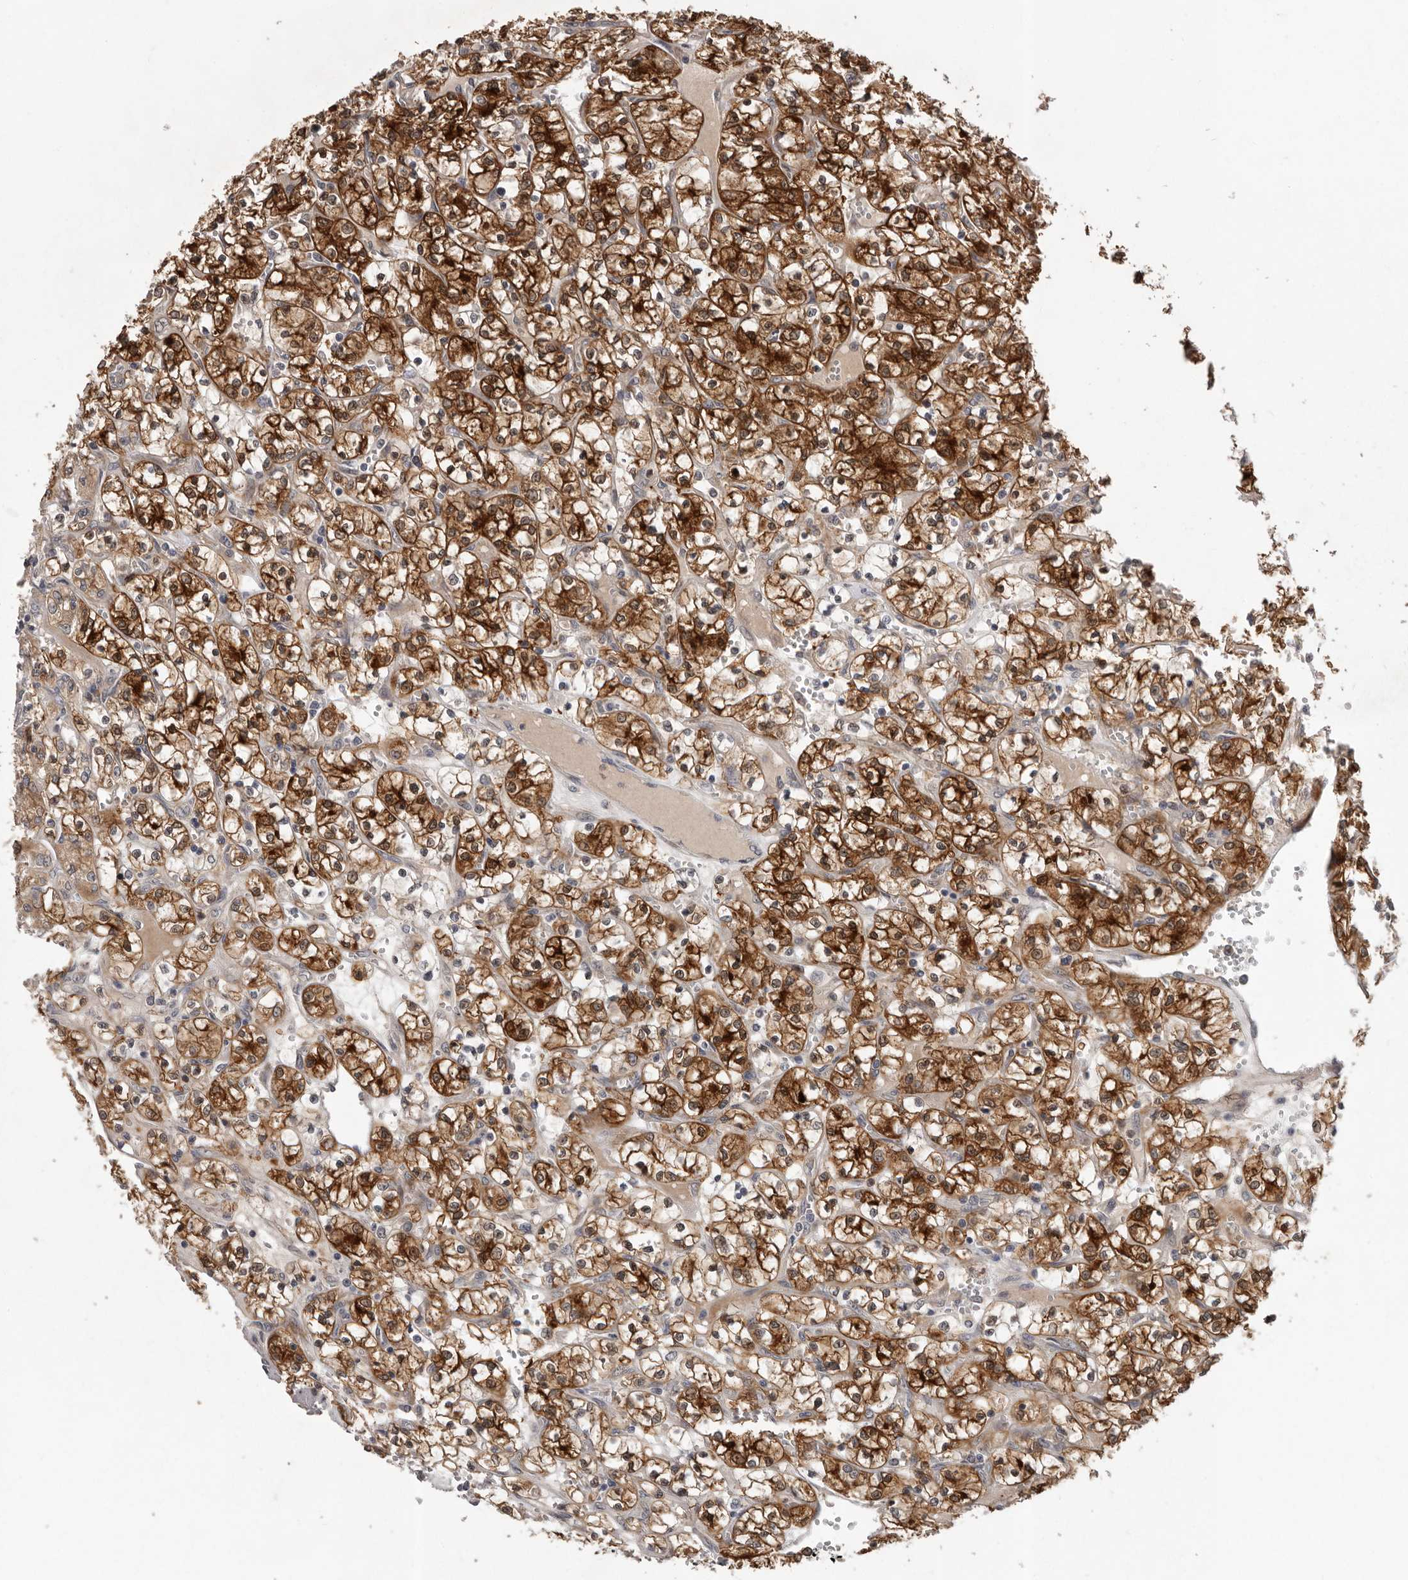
{"staining": {"intensity": "strong", "quantity": ">75%", "location": "cytoplasmic/membranous"}, "tissue": "renal cancer", "cell_type": "Tumor cells", "image_type": "cancer", "snomed": [{"axis": "morphology", "description": "Adenocarcinoma, NOS"}, {"axis": "topography", "description": "Kidney"}], "caption": "A brown stain labels strong cytoplasmic/membranous expression of a protein in human adenocarcinoma (renal) tumor cells.", "gene": "RALGPS2", "patient": {"sex": "female", "age": 69}}